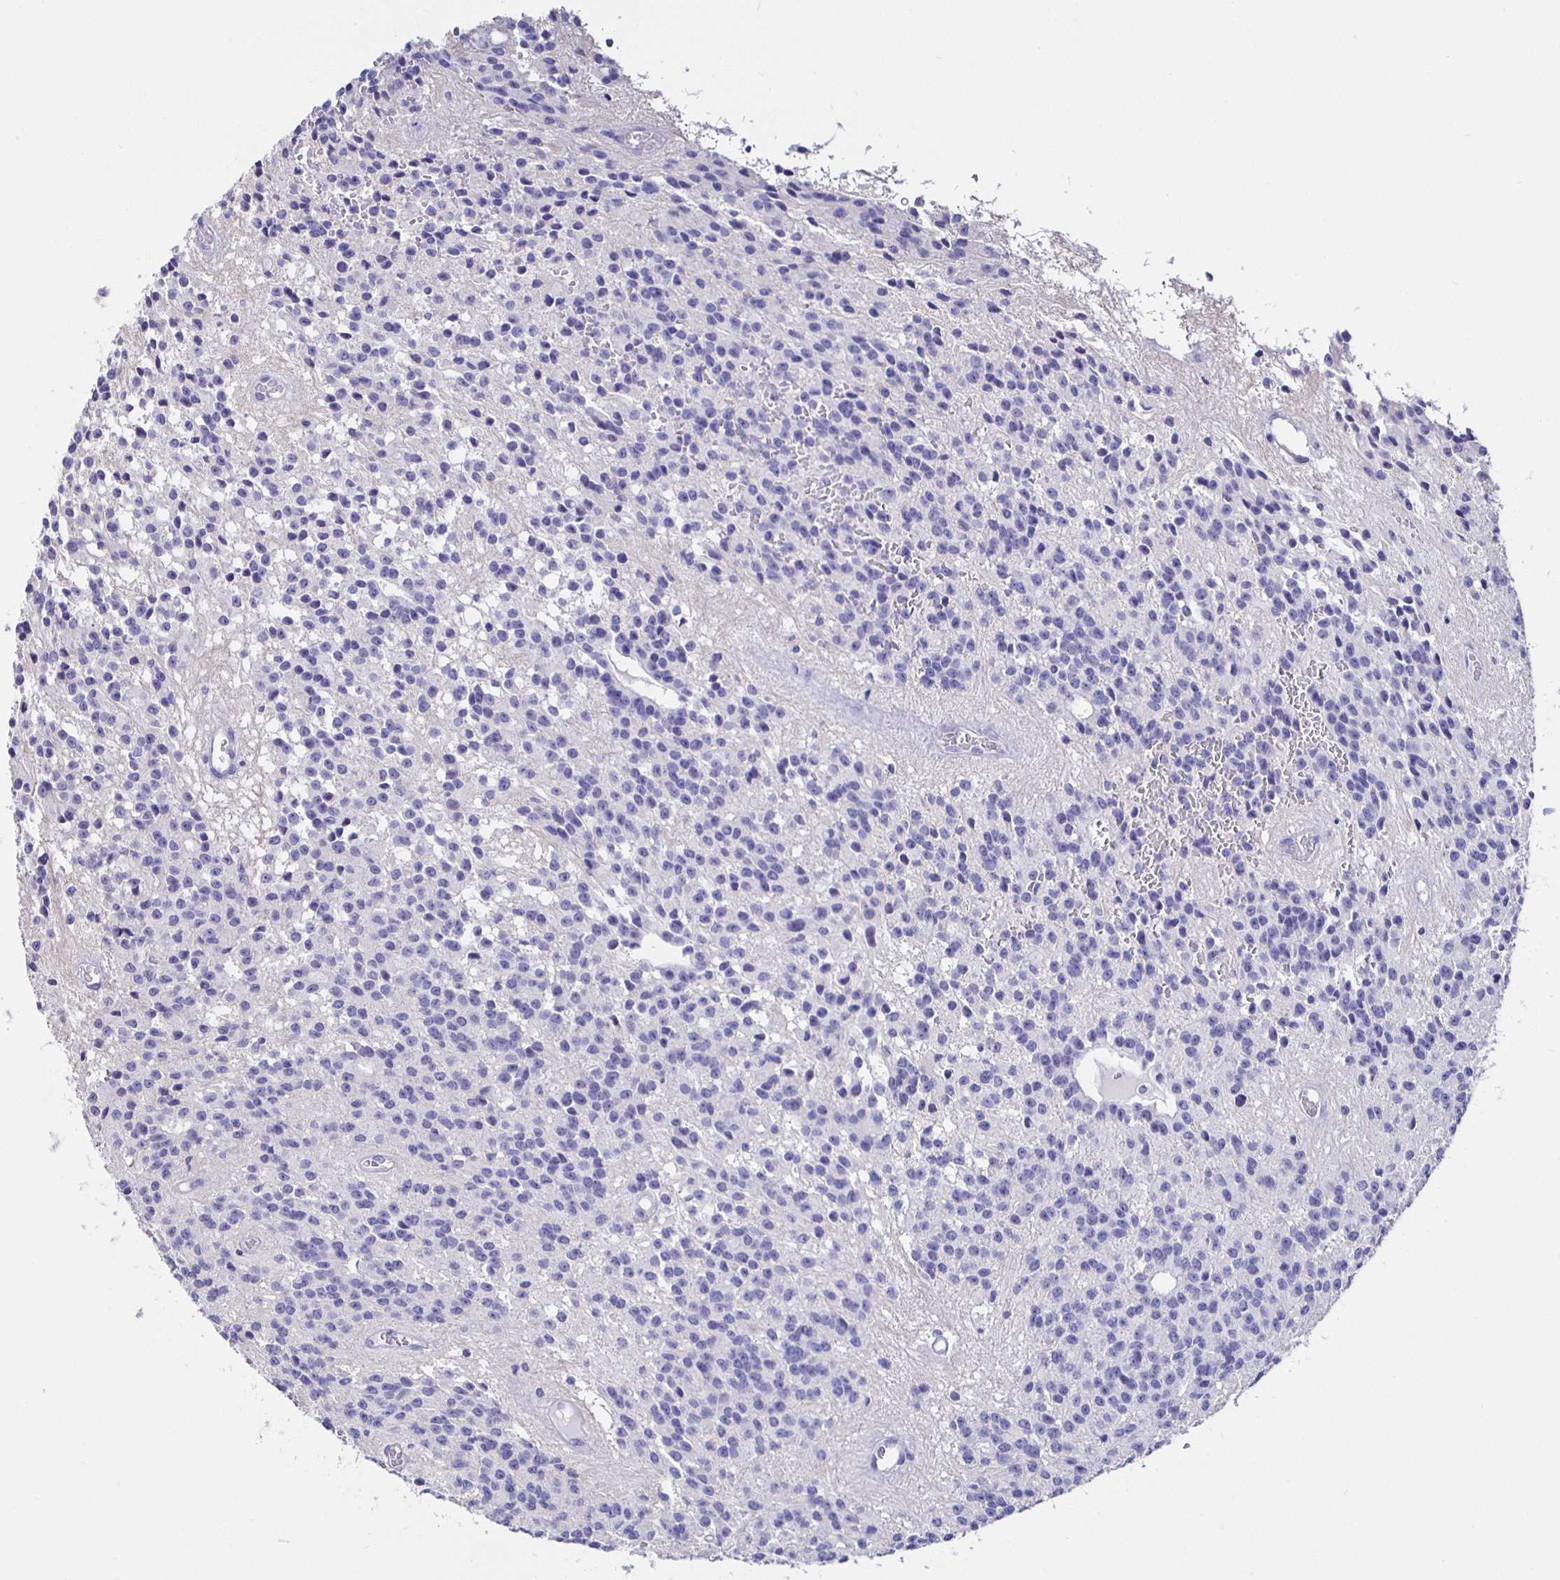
{"staining": {"intensity": "negative", "quantity": "none", "location": "none"}, "tissue": "glioma", "cell_type": "Tumor cells", "image_type": "cancer", "snomed": [{"axis": "morphology", "description": "Glioma, malignant, Low grade"}, {"axis": "topography", "description": "Brain"}], "caption": "Glioma stained for a protein using immunohistochemistry (IHC) displays no expression tumor cells.", "gene": "HSPA4L", "patient": {"sex": "male", "age": 31}}